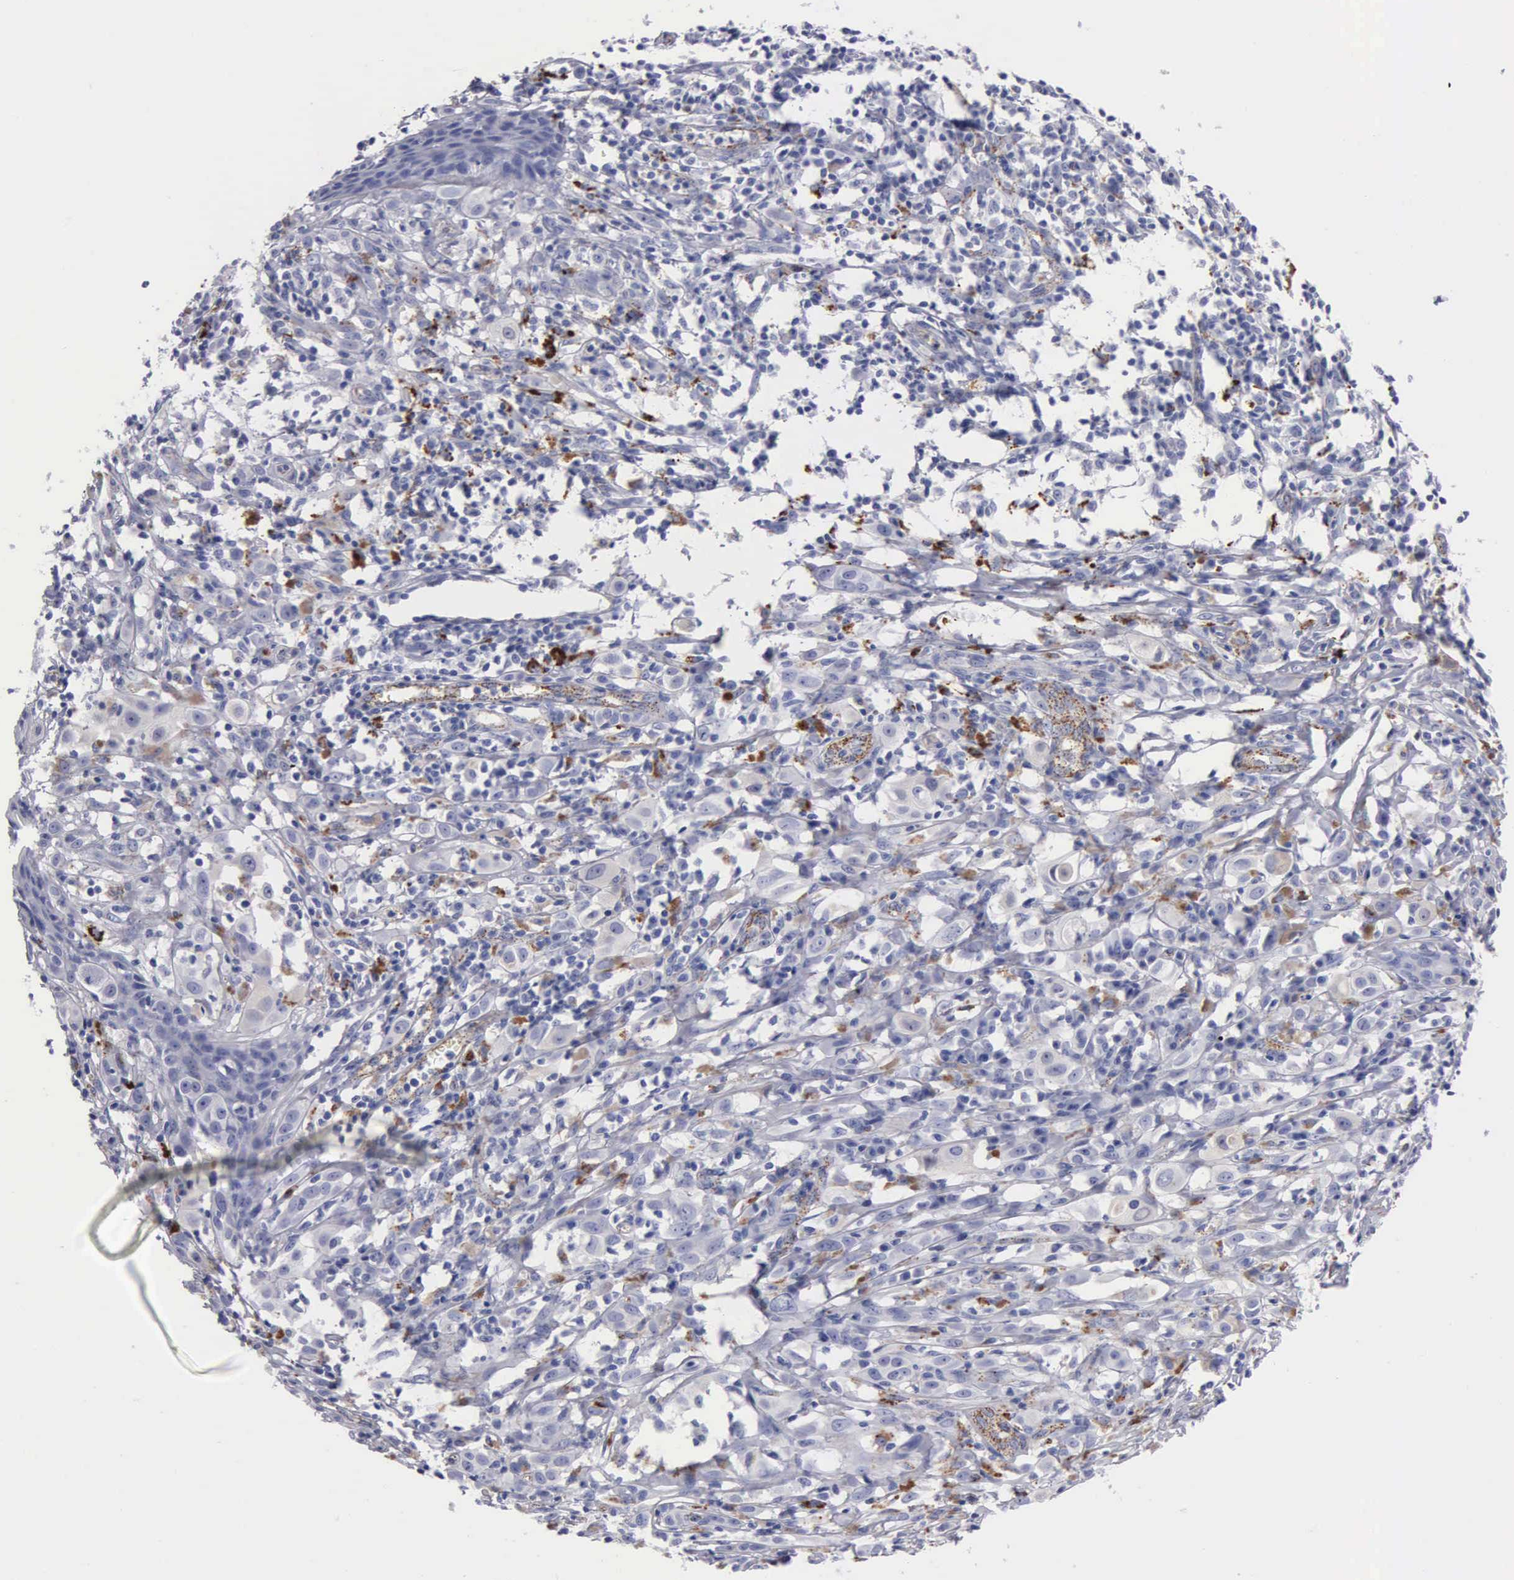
{"staining": {"intensity": "negative", "quantity": "none", "location": "none"}, "tissue": "melanoma", "cell_type": "Tumor cells", "image_type": "cancer", "snomed": [{"axis": "morphology", "description": "Malignant melanoma, NOS"}, {"axis": "topography", "description": "Skin"}], "caption": "A high-resolution photomicrograph shows IHC staining of malignant melanoma, which demonstrates no significant staining in tumor cells.", "gene": "CTSL", "patient": {"sex": "female", "age": 52}}